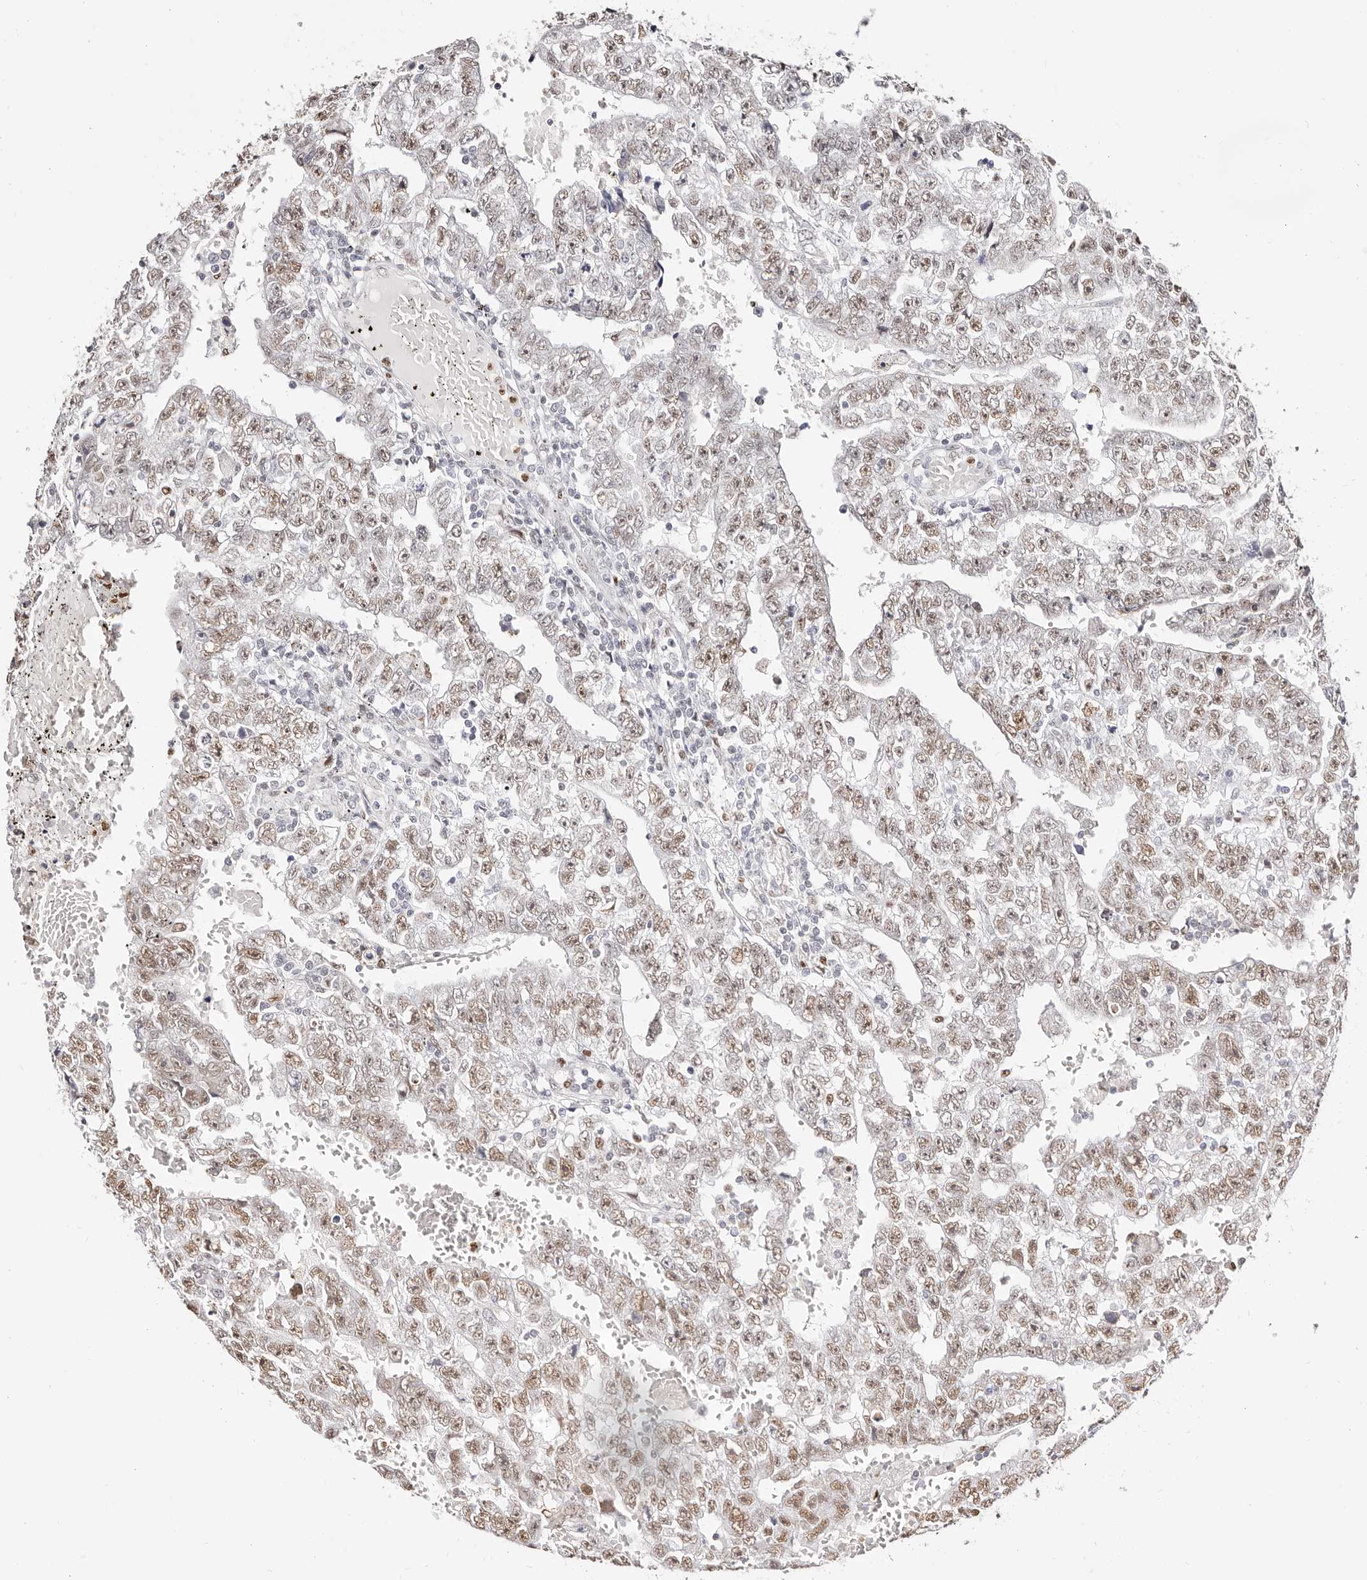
{"staining": {"intensity": "weak", "quantity": ">75%", "location": "nuclear"}, "tissue": "testis cancer", "cell_type": "Tumor cells", "image_type": "cancer", "snomed": [{"axis": "morphology", "description": "Carcinoma, Embryonal, NOS"}, {"axis": "topography", "description": "Testis"}], "caption": "Weak nuclear protein expression is seen in approximately >75% of tumor cells in testis cancer (embryonal carcinoma).", "gene": "TKT", "patient": {"sex": "male", "age": 25}}